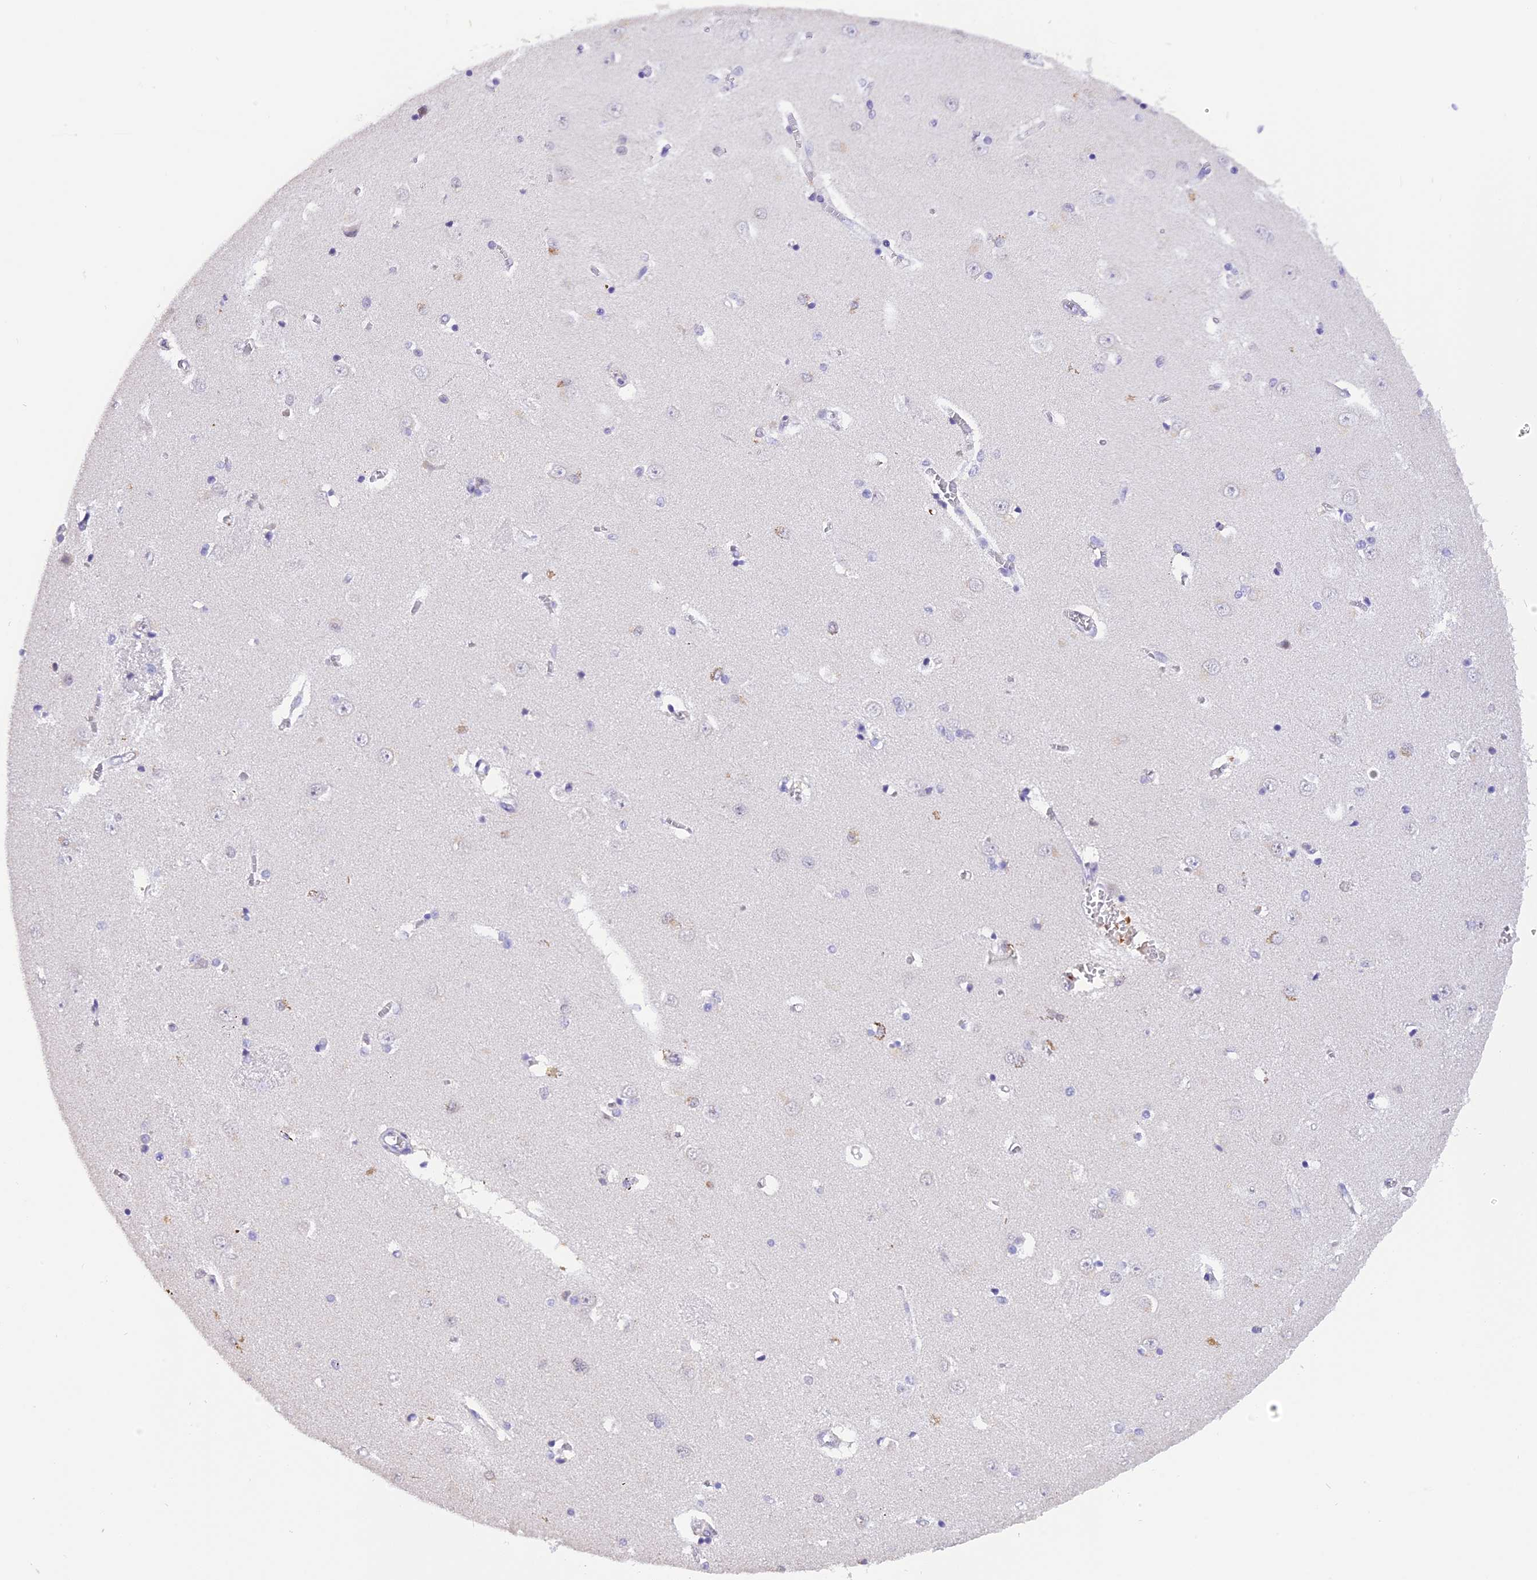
{"staining": {"intensity": "negative", "quantity": "none", "location": "none"}, "tissue": "caudate", "cell_type": "Glial cells", "image_type": "normal", "snomed": [{"axis": "morphology", "description": "Normal tissue, NOS"}, {"axis": "topography", "description": "Lateral ventricle wall"}], "caption": "IHC photomicrograph of unremarkable caudate stained for a protein (brown), which reveals no positivity in glial cells.", "gene": "AHSP", "patient": {"sex": "male", "age": 37}}